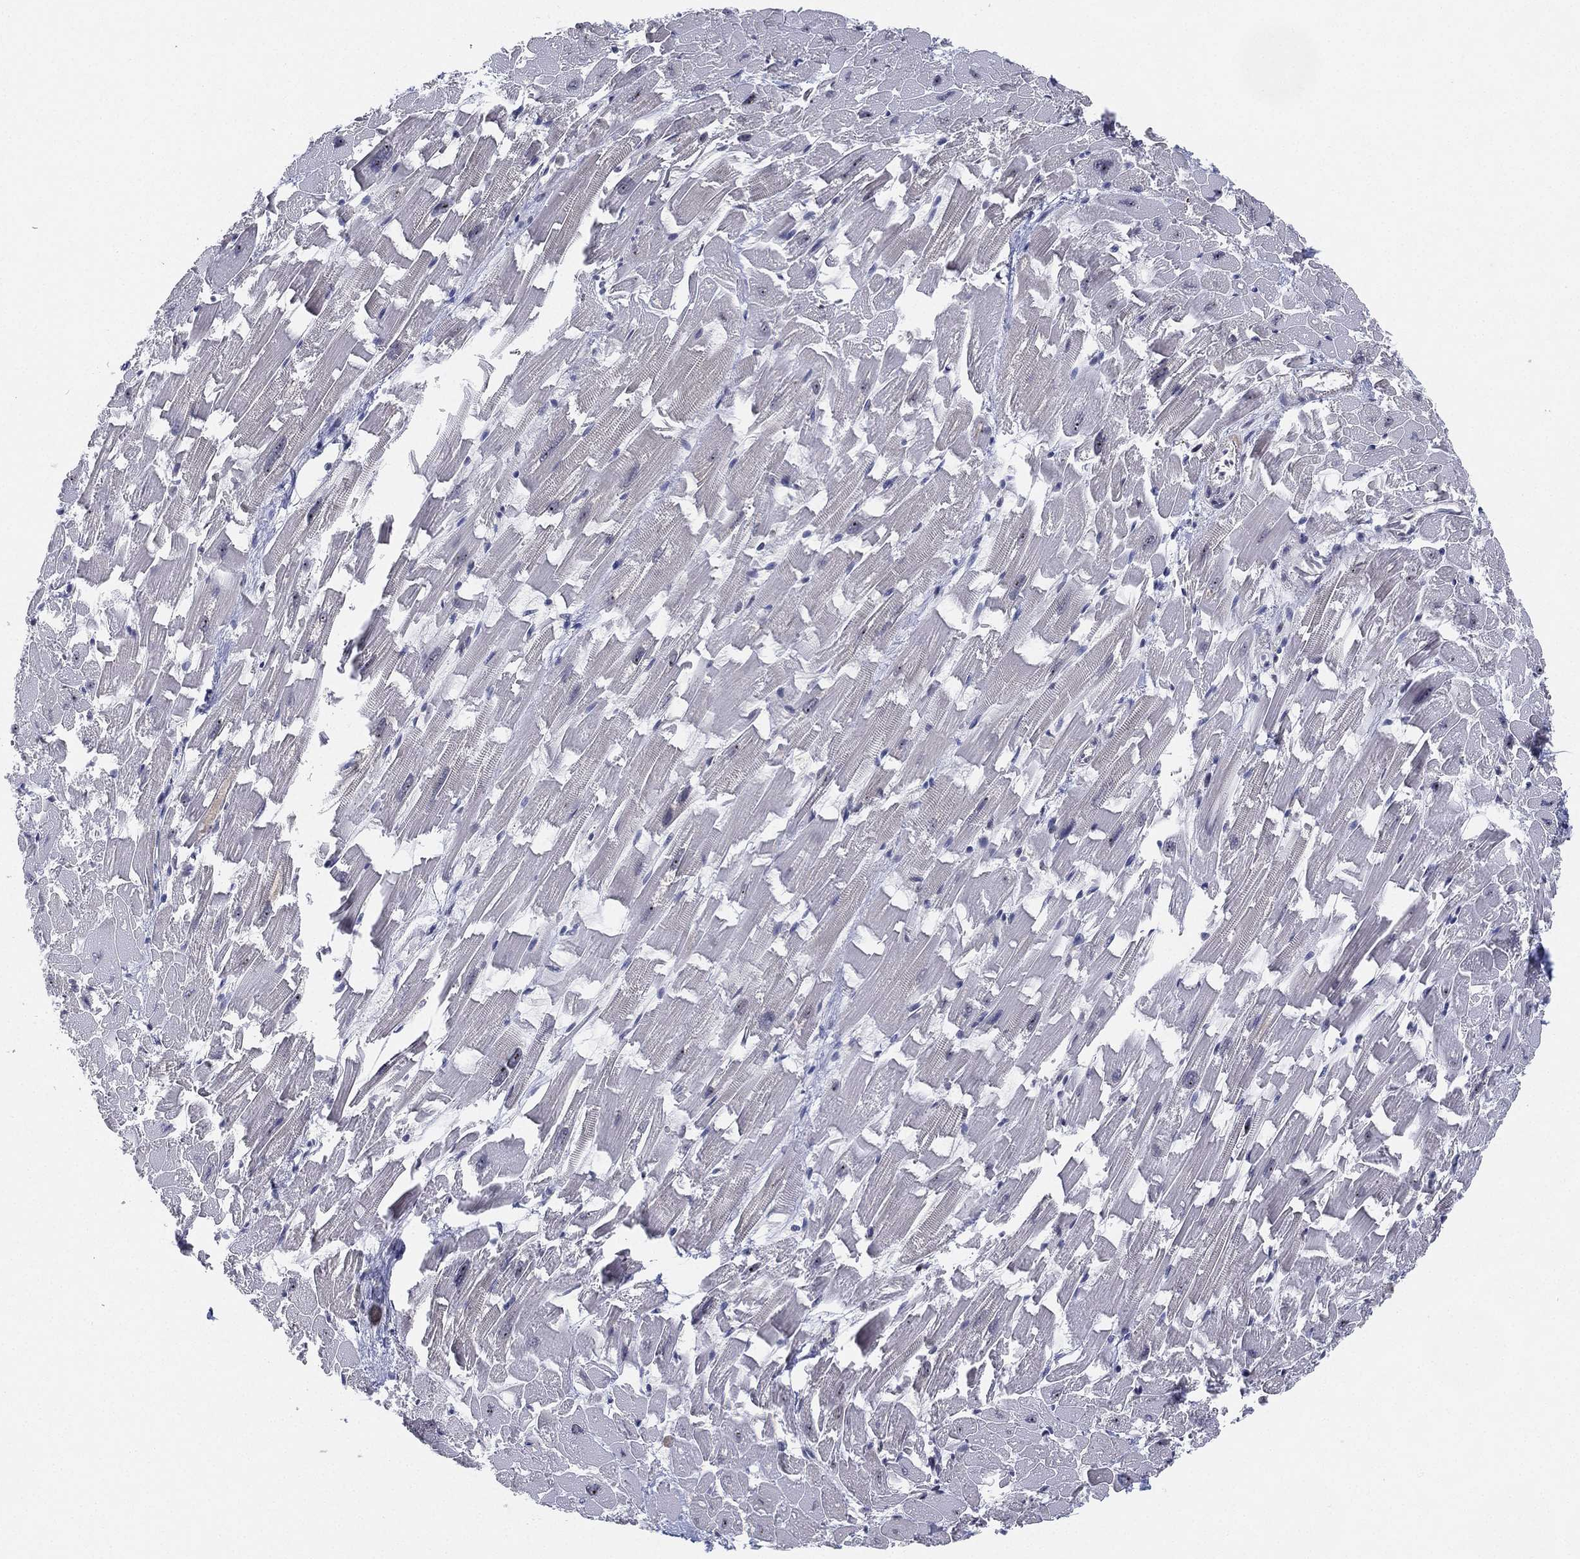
{"staining": {"intensity": "strong", "quantity": "<25%", "location": "nuclear"}, "tissue": "heart muscle", "cell_type": "Cardiomyocytes", "image_type": "normal", "snomed": [{"axis": "morphology", "description": "Normal tissue, NOS"}, {"axis": "topography", "description": "Heart"}], "caption": "Strong nuclear positivity is appreciated in approximately <25% of cardiomyocytes in unremarkable heart muscle. (DAB IHC with brightfield microscopy, high magnification).", "gene": "PPP1R16B", "patient": {"sex": "female", "age": 64}}